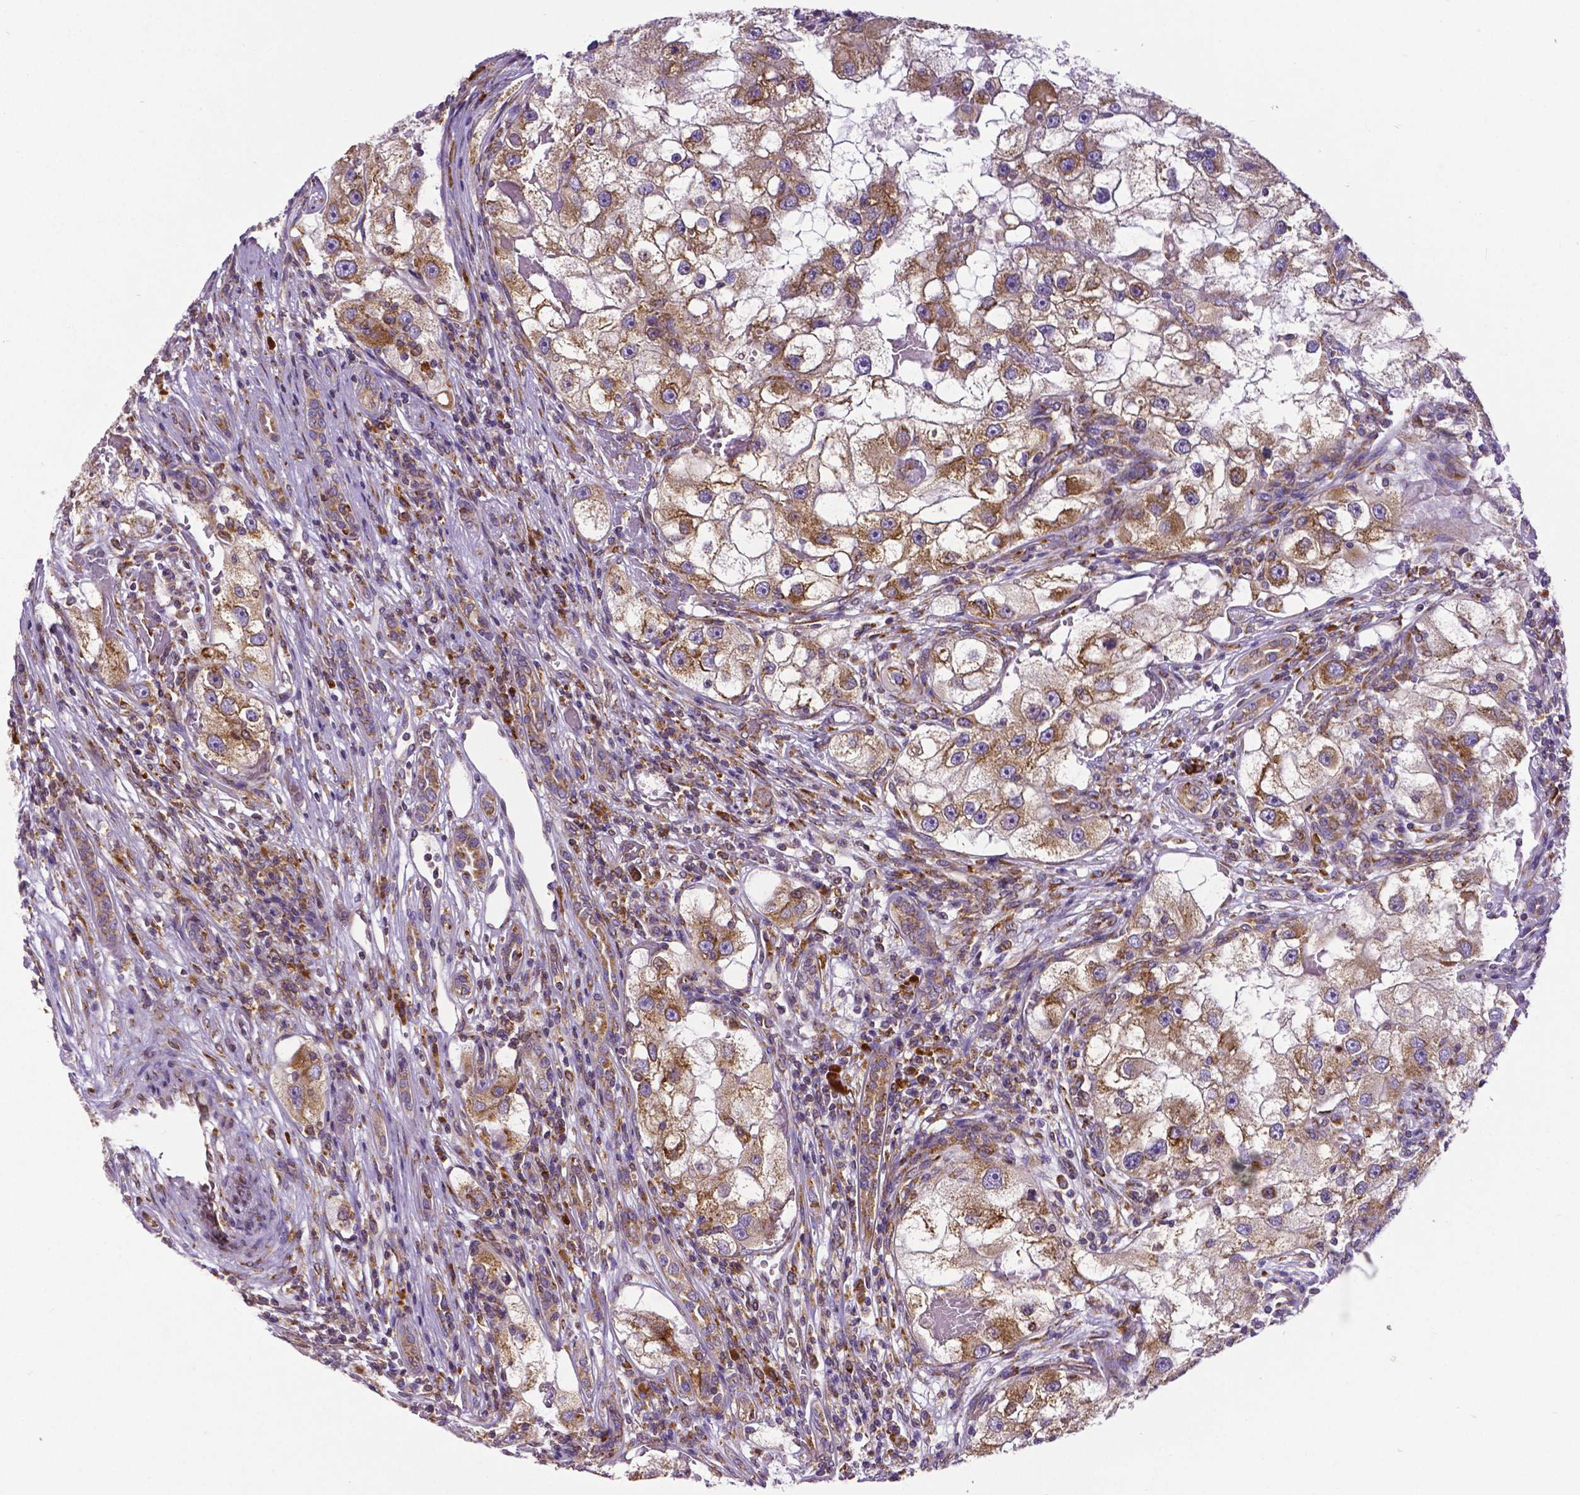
{"staining": {"intensity": "moderate", "quantity": ">75%", "location": "cytoplasmic/membranous"}, "tissue": "renal cancer", "cell_type": "Tumor cells", "image_type": "cancer", "snomed": [{"axis": "morphology", "description": "Adenocarcinoma, NOS"}, {"axis": "topography", "description": "Kidney"}], "caption": "Human renal adenocarcinoma stained with a protein marker shows moderate staining in tumor cells.", "gene": "MTDH", "patient": {"sex": "male", "age": 63}}